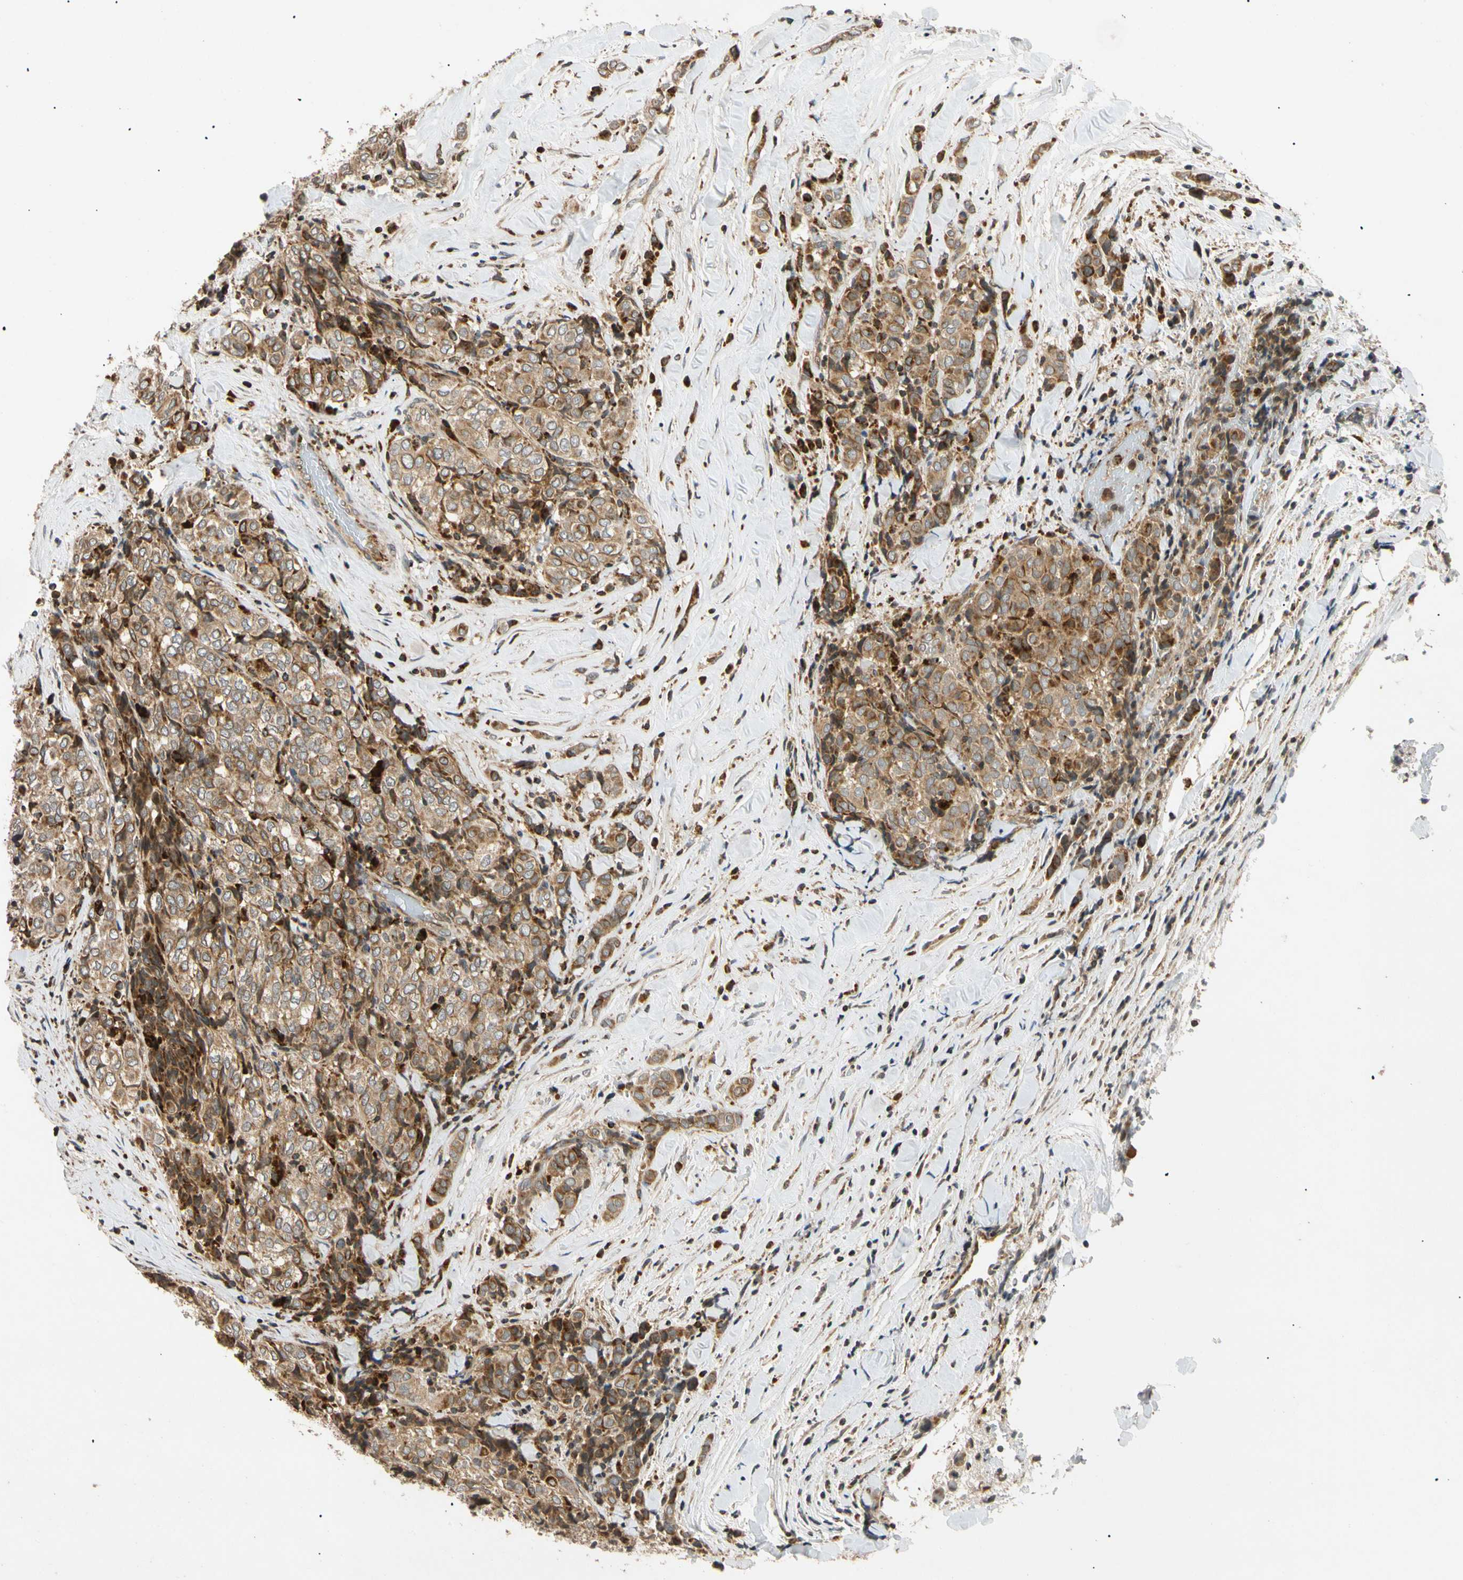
{"staining": {"intensity": "moderate", "quantity": ">75%", "location": "cytoplasmic/membranous"}, "tissue": "thyroid cancer", "cell_type": "Tumor cells", "image_type": "cancer", "snomed": [{"axis": "morphology", "description": "Normal tissue, NOS"}, {"axis": "morphology", "description": "Papillary adenocarcinoma, NOS"}, {"axis": "topography", "description": "Thyroid gland"}], "caption": "Brown immunohistochemical staining in human thyroid cancer reveals moderate cytoplasmic/membranous expression in approximately >75% of tumor cells.", "gene": "MRPS22", "patient": {"sex": "female", "age": 30}}